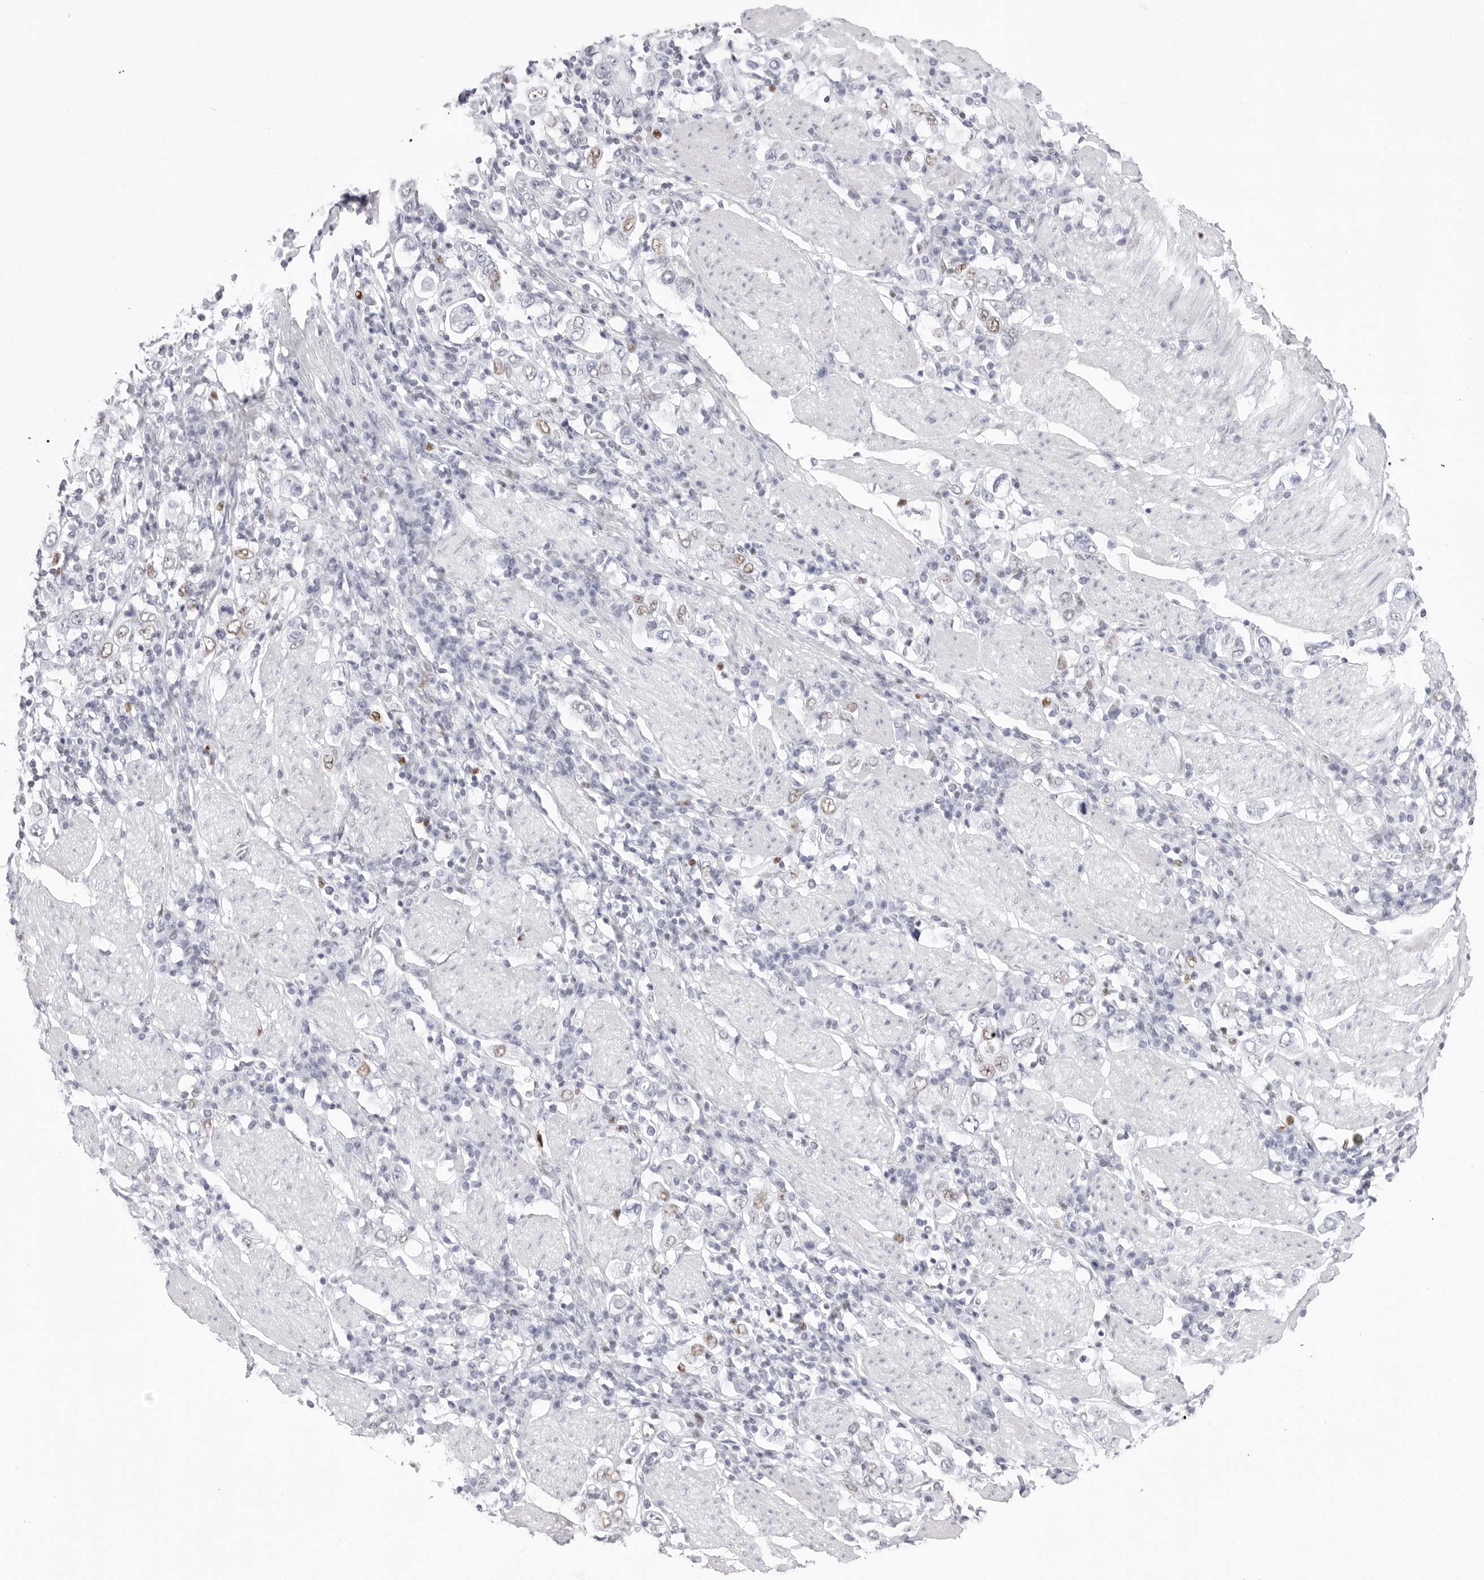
{"staining": {"intensity": "weak", "quantity": "<25%", "location": "nuclear"}, "tissue": "stomach cancer", "cell_type": "Tumor cells", "image_type": "cancer", "snomed": [{"axis": "morphology", "description": "Adenocarcinoma, NOS"}, {"axis": "topography", "description": "Stomach, upper"}], "caption": "Tumor cells show no significant protein expression in stomach cancer (adenocarcinoma).", "gene": "NASP", "patient": {"sex": "male", "age": 62}}